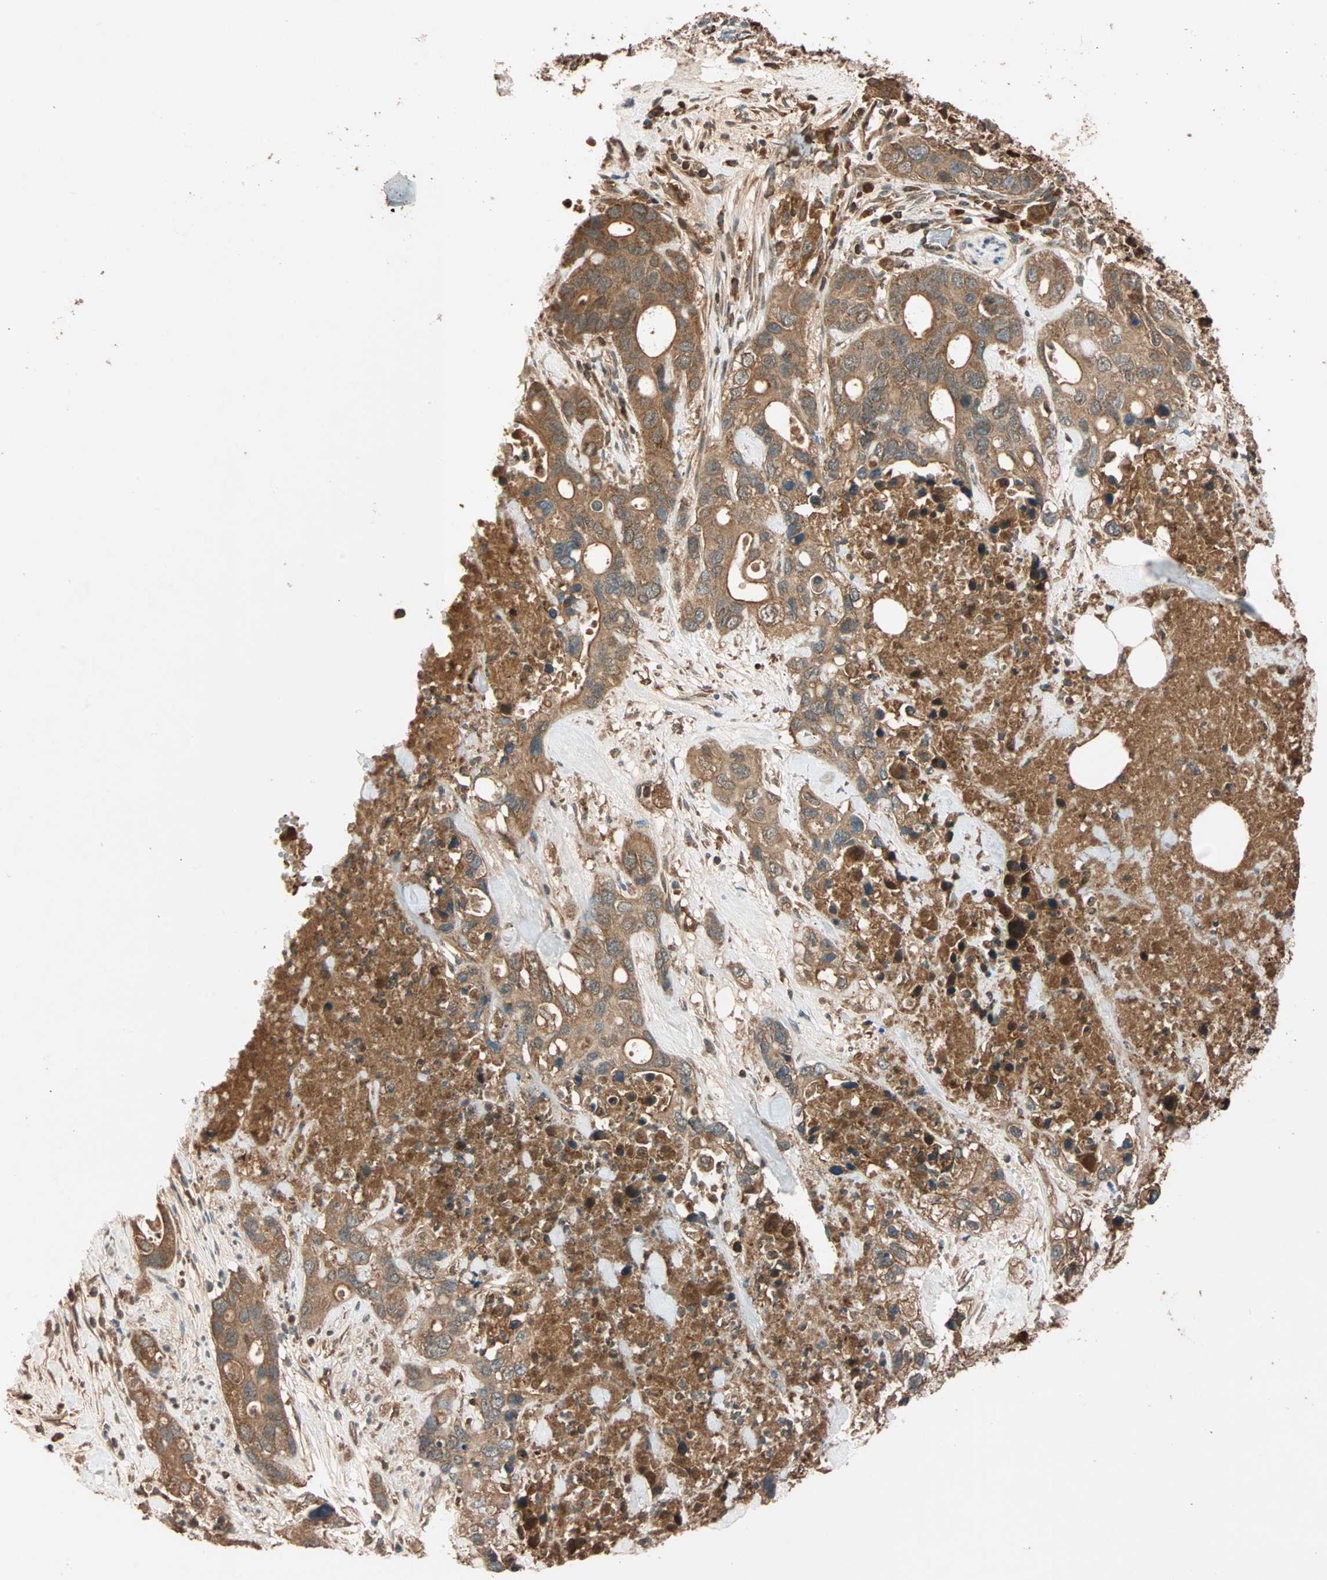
{"staining": {"intensity": "strong", "quantity": ">75%", "location": "cytoplasmic/membranous"}, "tissue": "pancreatic cancer", "cell_type": "Tumor cells", "image_type": "cancer", "snomed": [{"axis": "morphology", "description": "Adenocarcinoma, NOS"}, {"axis": "topography", "description": "Pancreas"}], "caption": "Strong cytoplasmic/membranous positivity is seen in about >75% of tumor cells in adenocarcinoma (pancreatic). Using DAB (3,3'-diaminobenzidine) (brown) and hematoxylin (blue) stains, captured at high magnification using brightfield microscopy.", "gene": "MAPK1", "patient": {"sex": "female", "age": 71}}